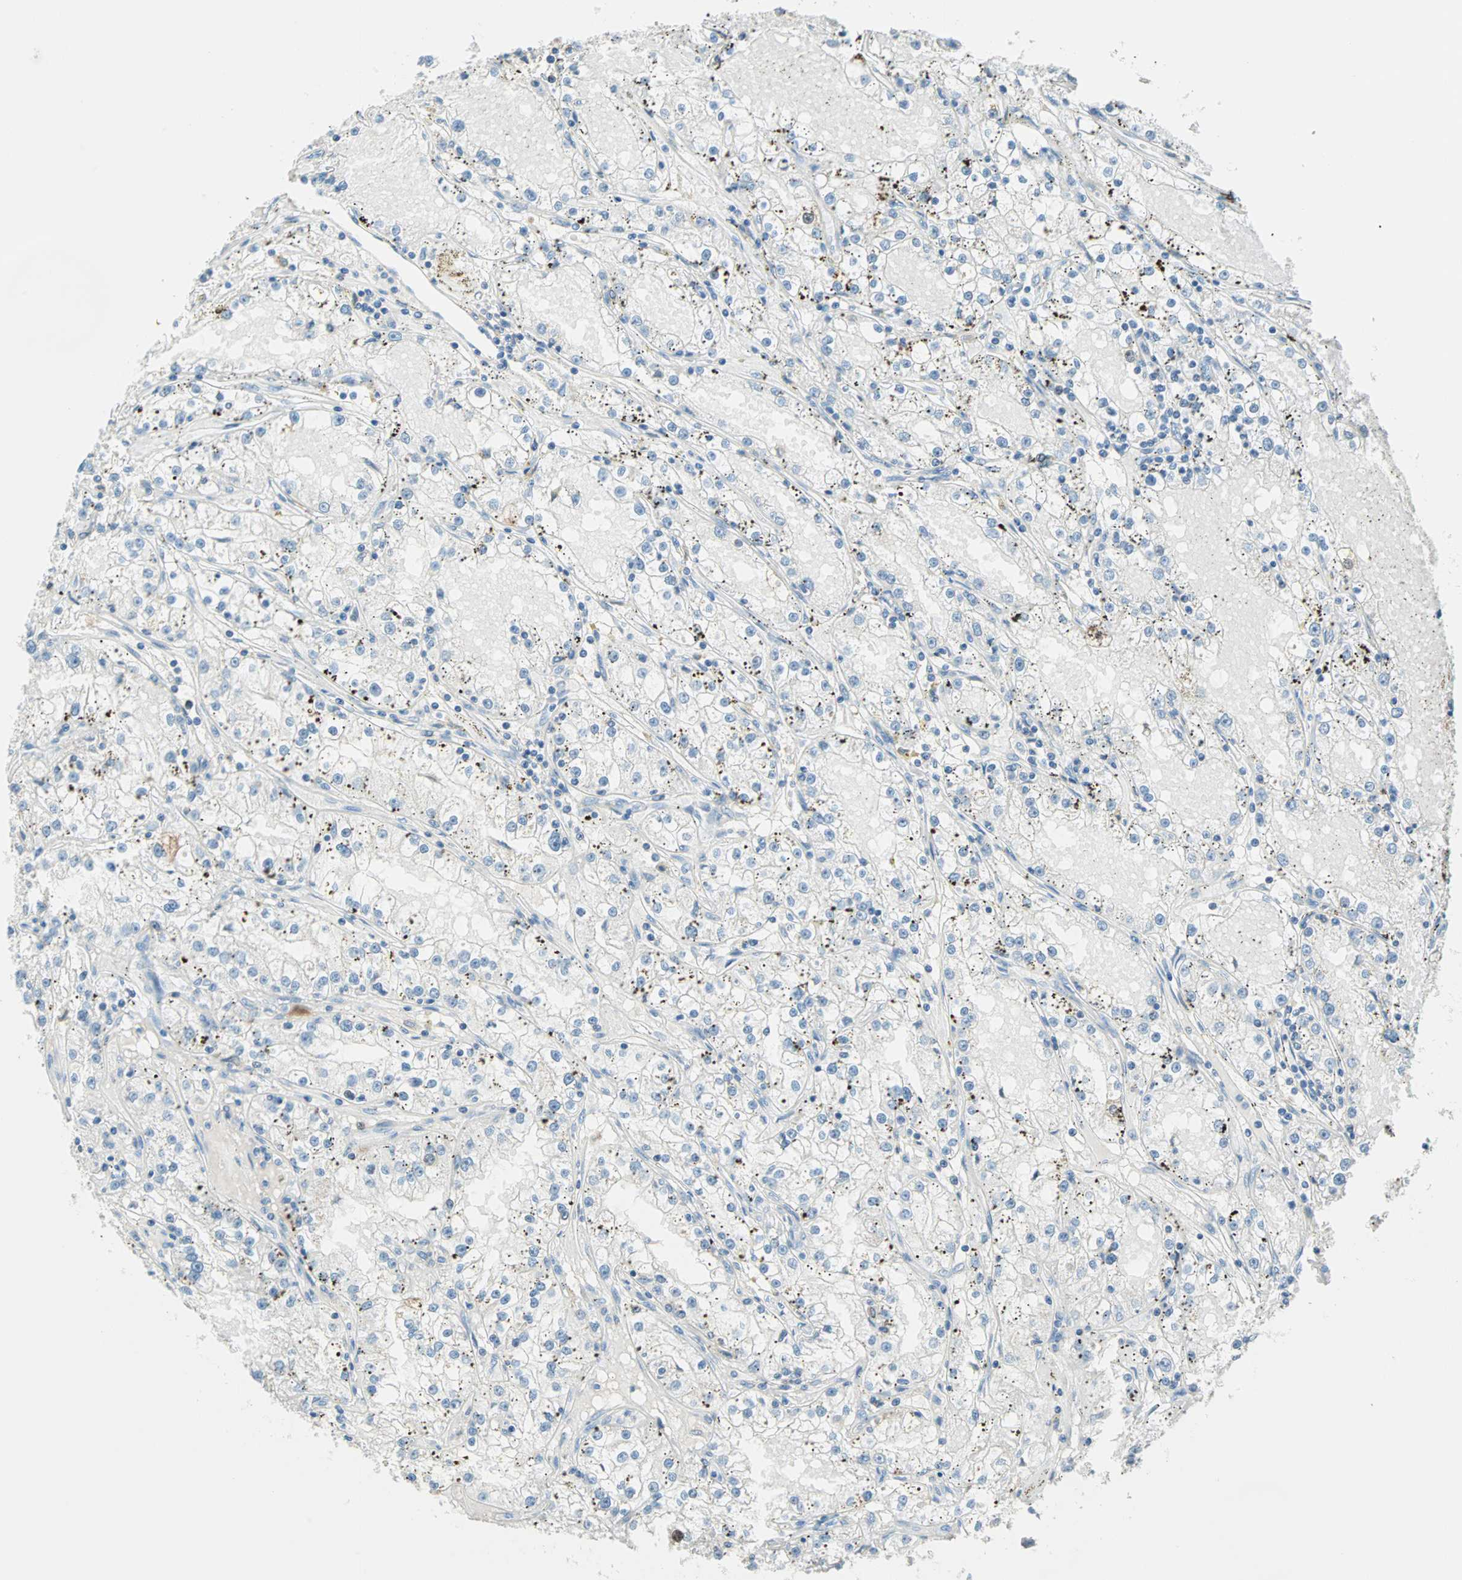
{"staining": {"intensity": "negative", "quantity": "none", "location": "none"}, "tissue": "renal cancer", "cell_type": "Tumor cells", "image_type": "cancer", "snomed": [{"axis": "morphology", "description": "Adenocarcinoma, NOS"}, {"axis": "topography", "description": "Kidney"}], "caption": "Immunohistochemical staining of human renal cancer (adenocarcinoma) exhibits no significant staining in tumor cells. (Stains: DAB IHC with hematoxylin counter stain, Microscopy: brightfield microscopy at high magnification).", "gene": "PTTG1", "patient": {"sex": "male", "age": 56}}